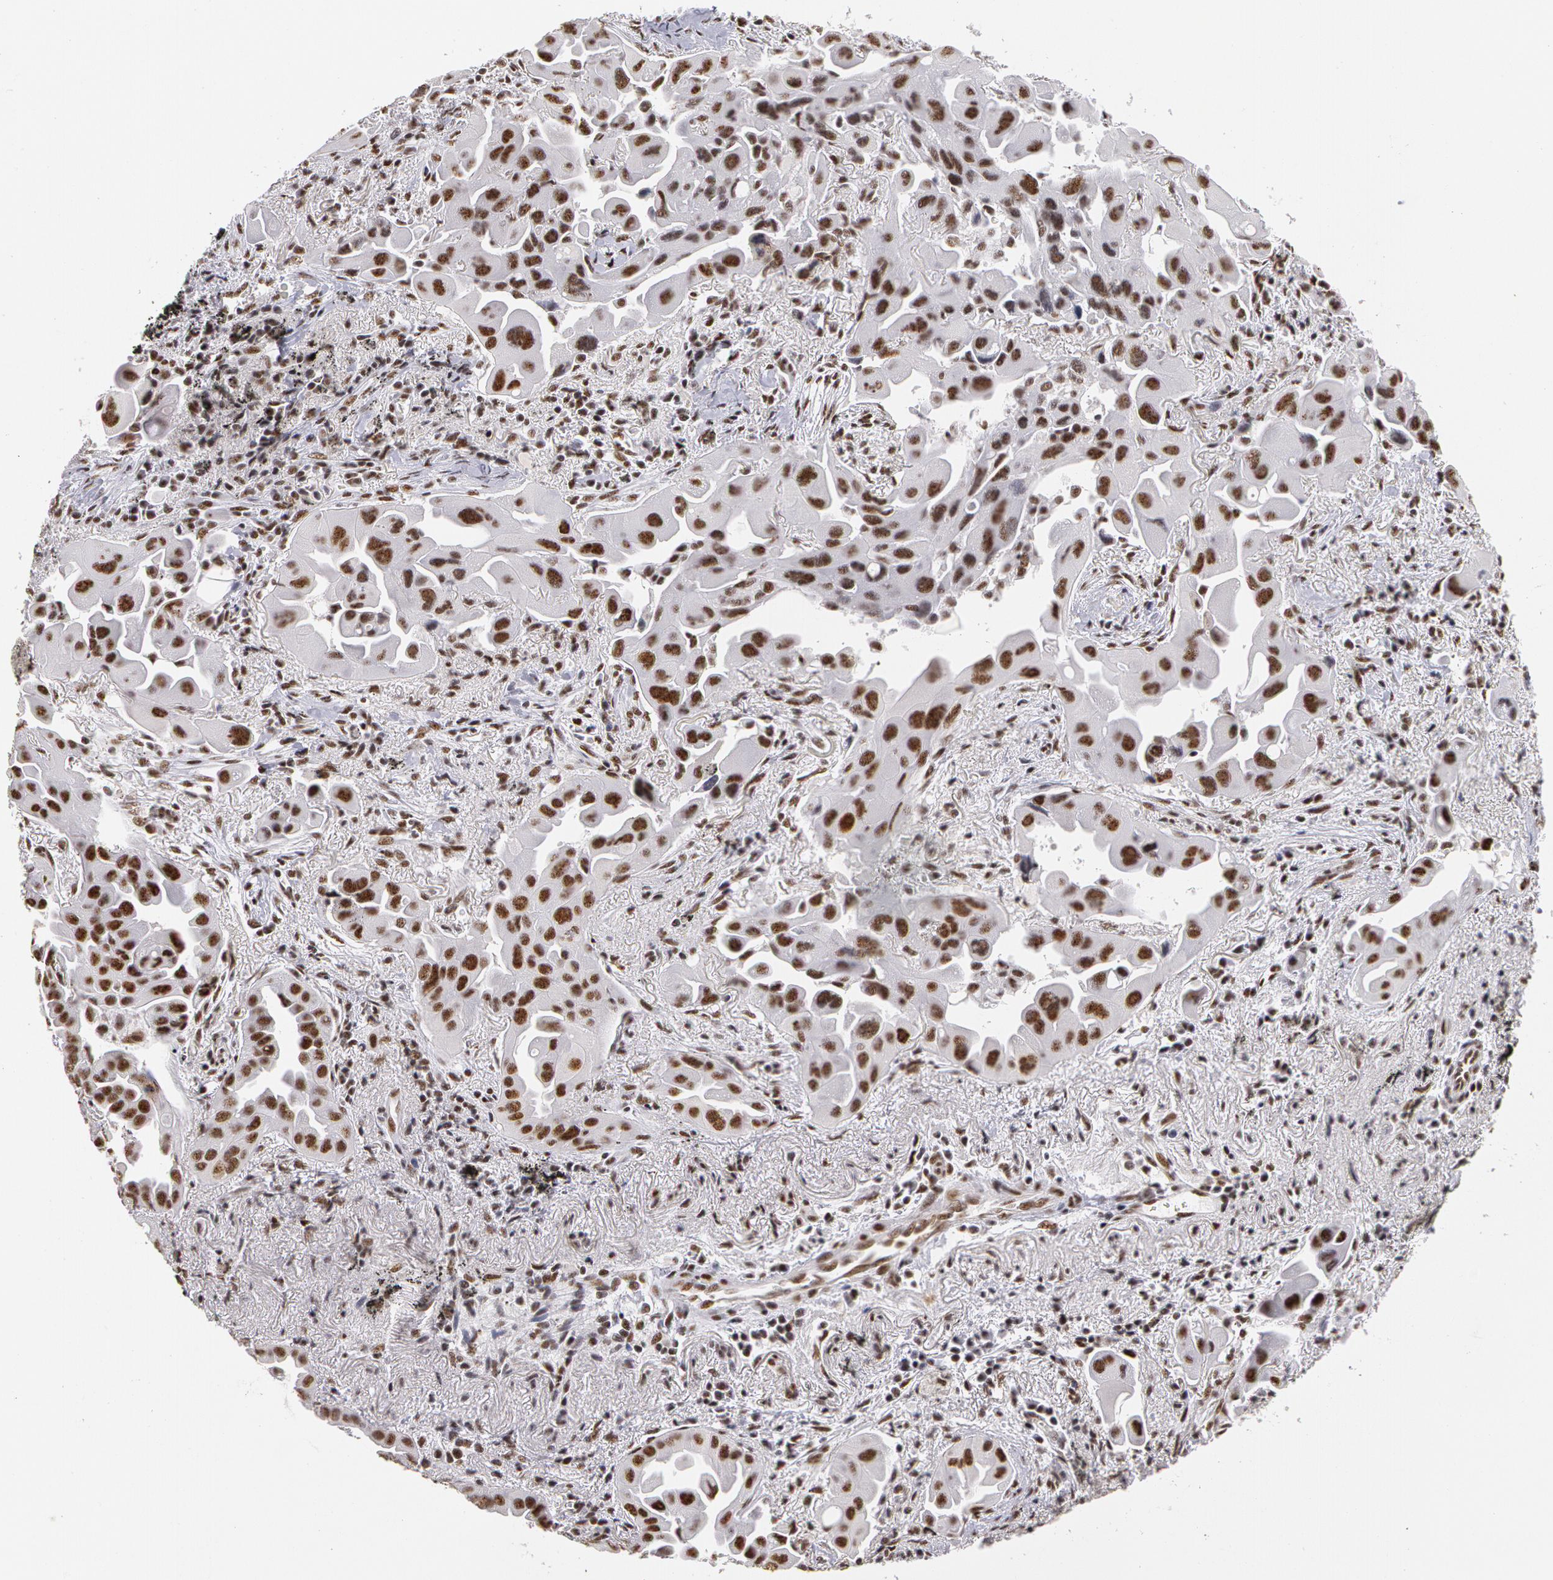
{"staining": {"intensity": "strong", "quantity": ">75%", "location": "nuclear"}, "tissue": "lung cancer", "cell_type": "Tumor cells", "image_type": "cancer", "snomed": [{"axis": "morphology", "description": "Adenocarcinoma, NOS"}, {"axis": "topography", "description": "Lung"}], "caption": "Immunohistochemical staining of adenocarcinoma (lung) exhibits high levels of strong nuclear protein positivity in about >75% of tumor cells.", "gene": "PNN", "patient": {"sex": "male", "age": 68}}